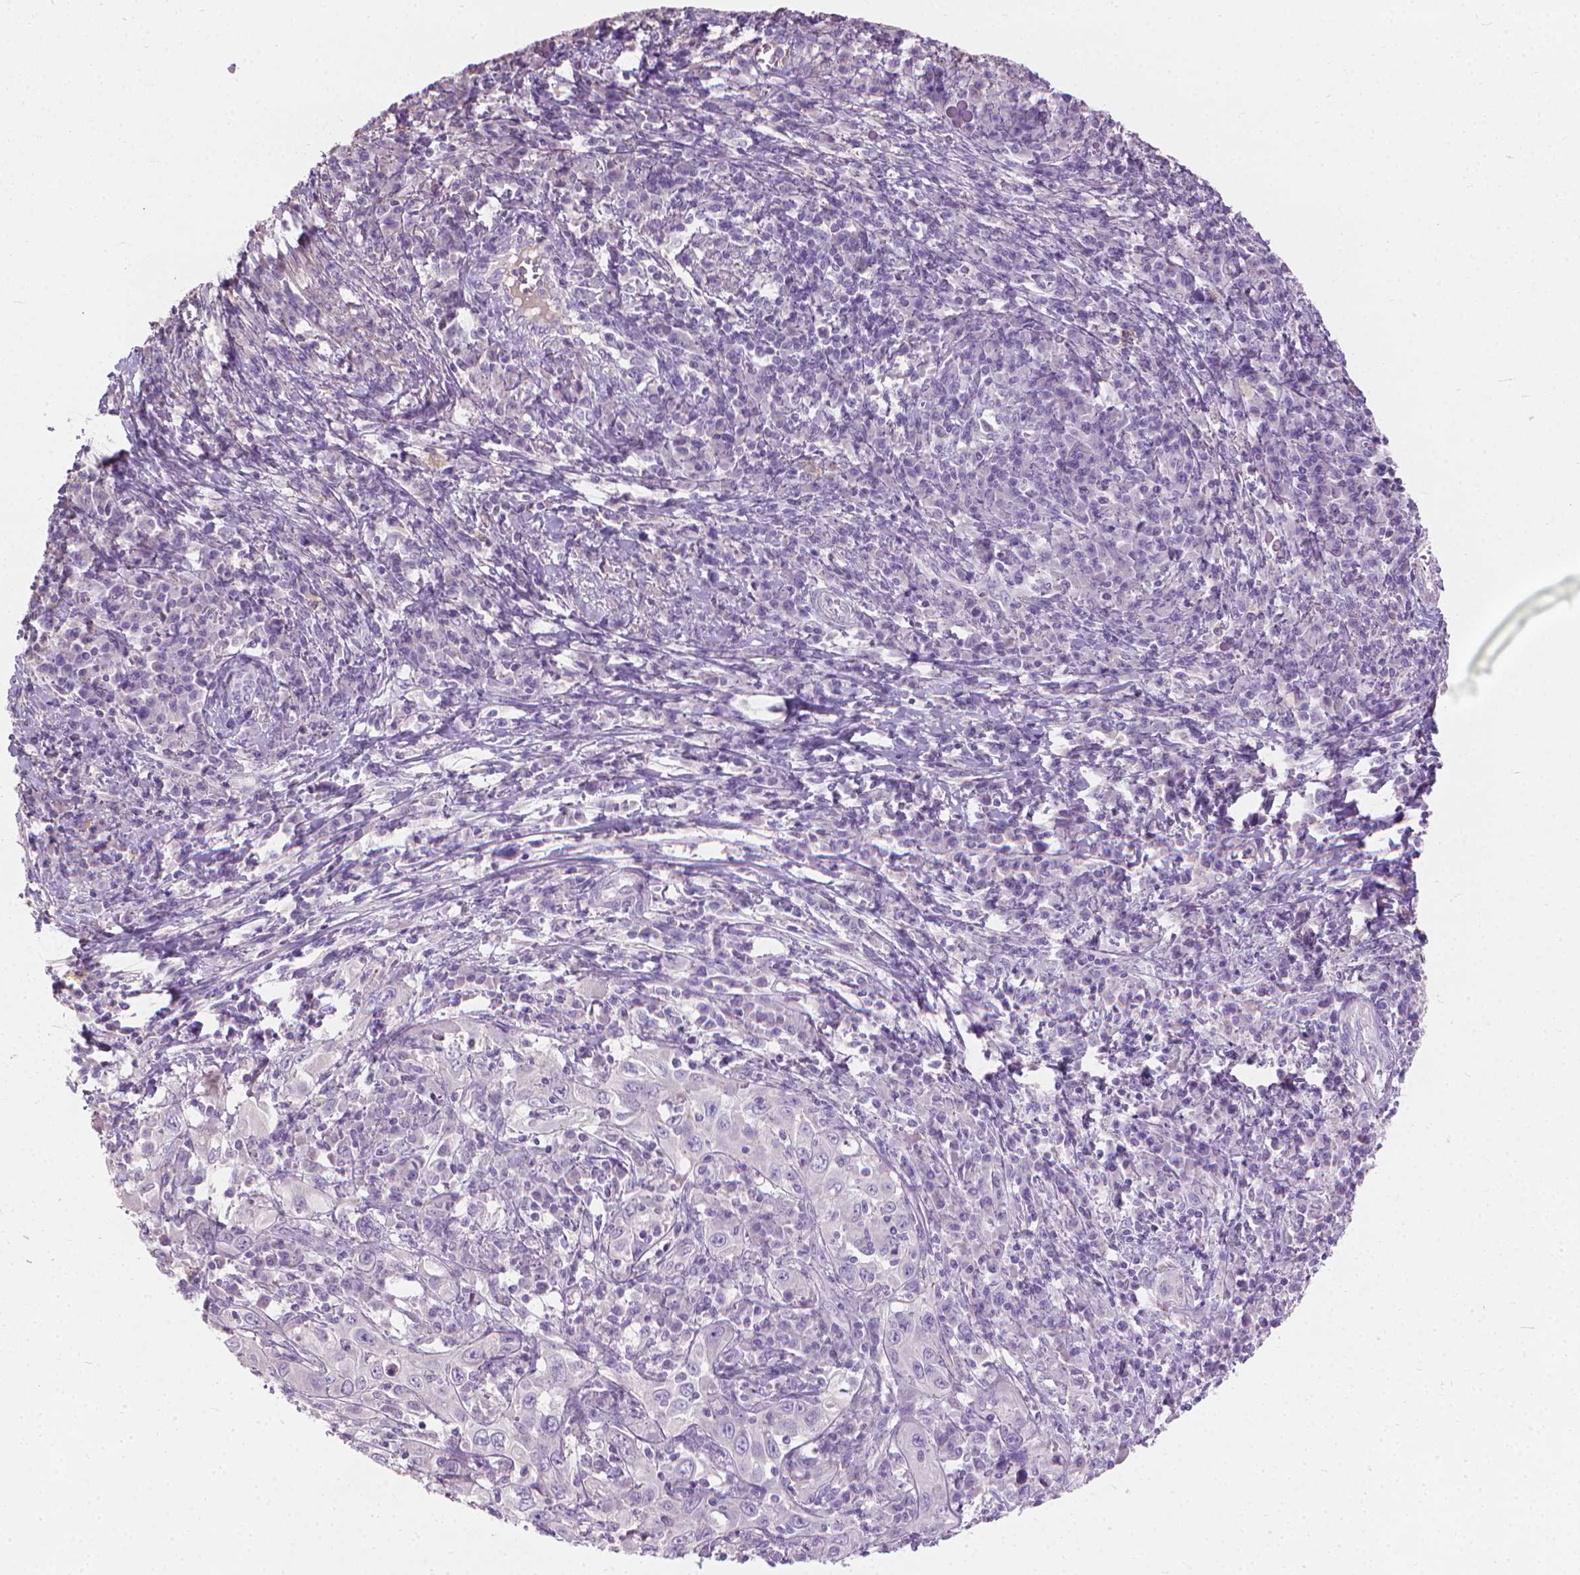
{"staining": {"intensity": "negative", "quantity": "none", "location": "none"}, "tissue": "cervical cancer", "cell_type": "Tumor cells", "image_type": "cancer", "snomed": [{"axis": "morphology", "description": "Squamous cell carcinoma, NOS"}, {"axis": "topography", "description": "Cervix"}], "caption": "Tumor cells are negative for protein expression in human cervical cancer (squamous cell carcinoma).", "gene": "CABCOCO1", "patient": {"sex": "female", "age": 46}}